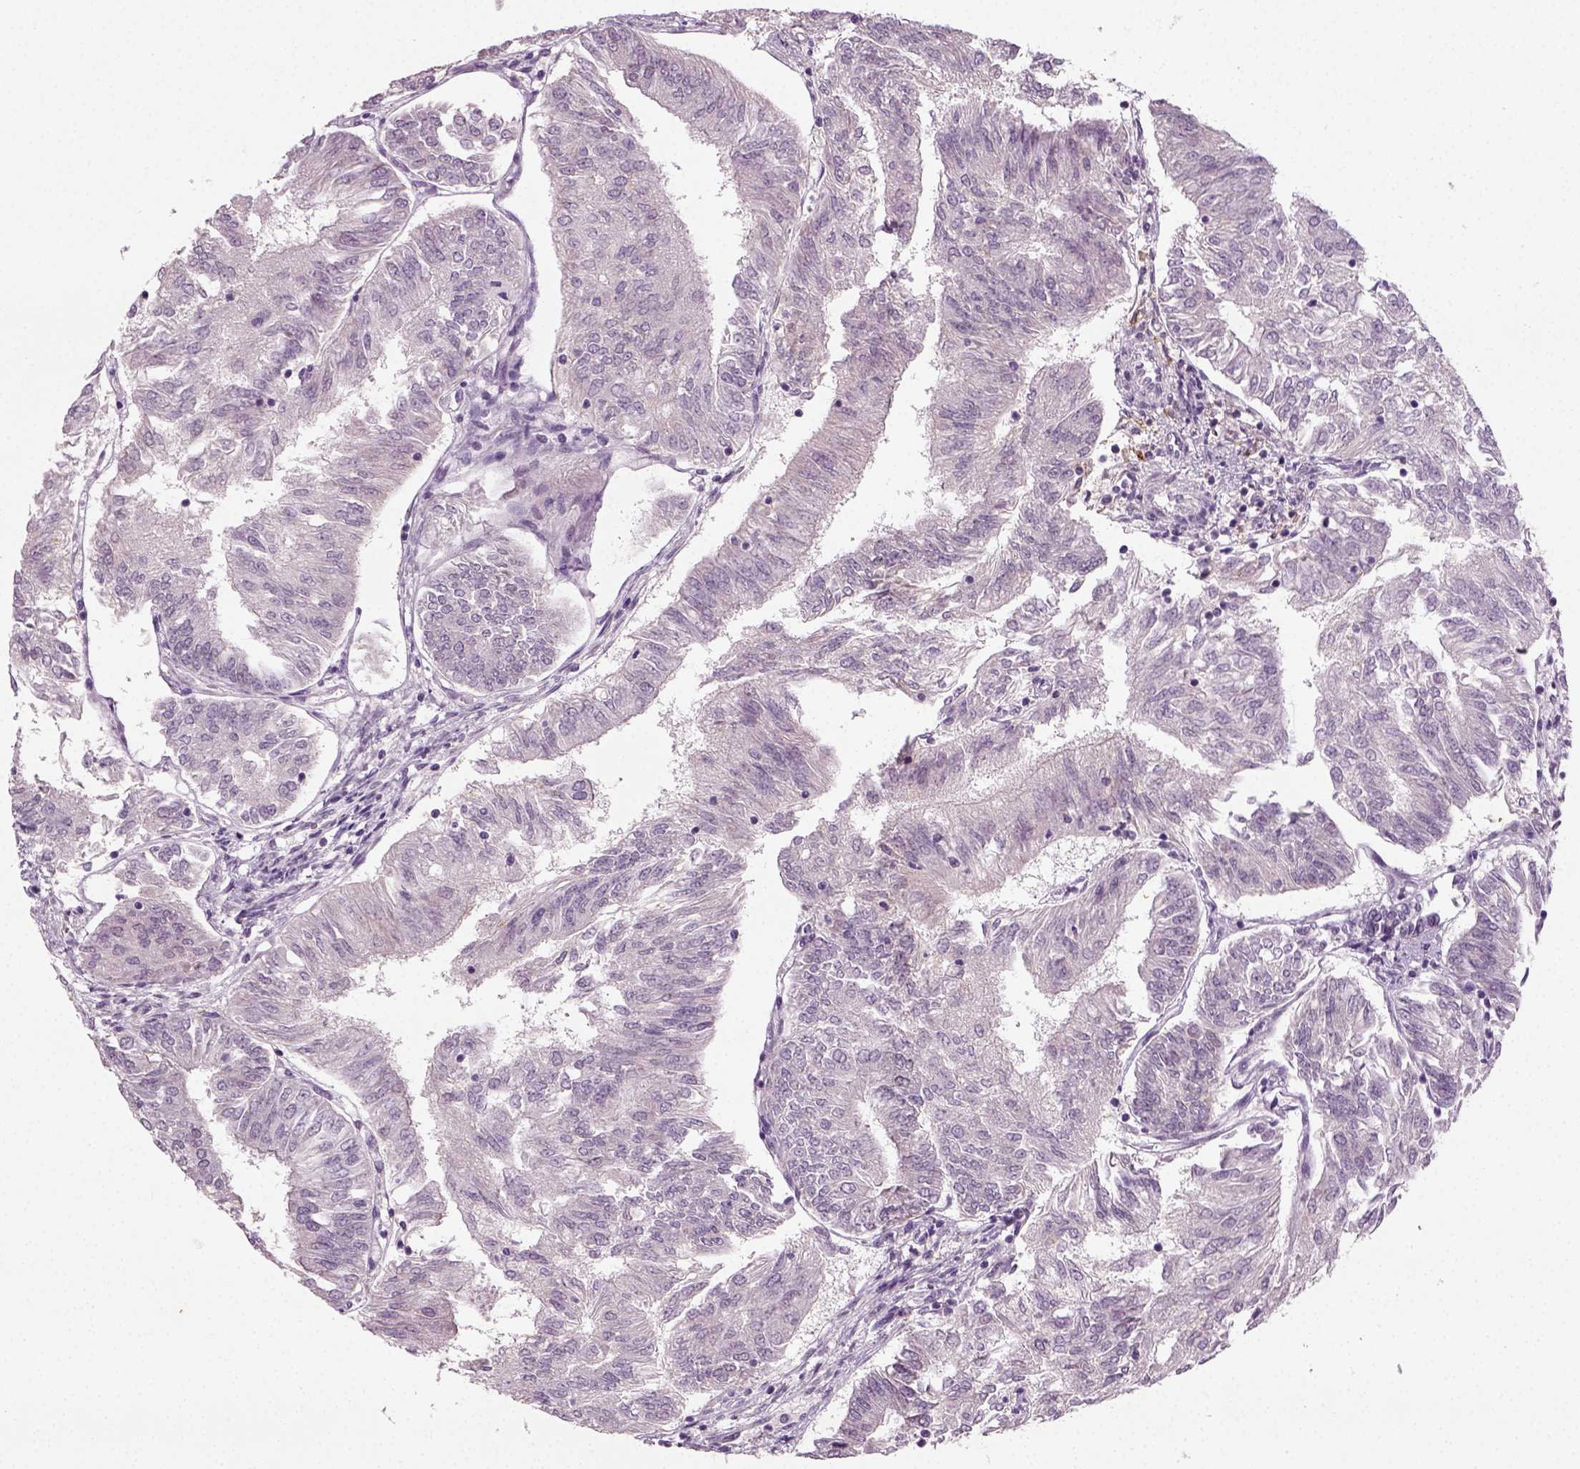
{"staining": {"intensity": "negative", "quantity": "none", "location": "none"}, "tissue": "endometrial cancer", "cell_type": "Tumor cells", "image_type": "cancer", "snomed": [{"axis": "morphology", "description": "Adenocarcinoma, NOS"}, {"axis": "topography", "description": "Endometrium"}], "caption": "Immunohistochemistry (IHC) image of human endometrial cancer (adenocarcinoma) stained for a protein (brown), which exhibits no staining in tumor cells. Nuclei are stained in blue.", "gene": "SYNGAP1", "patient": {"sex": "female", "age": 58}}